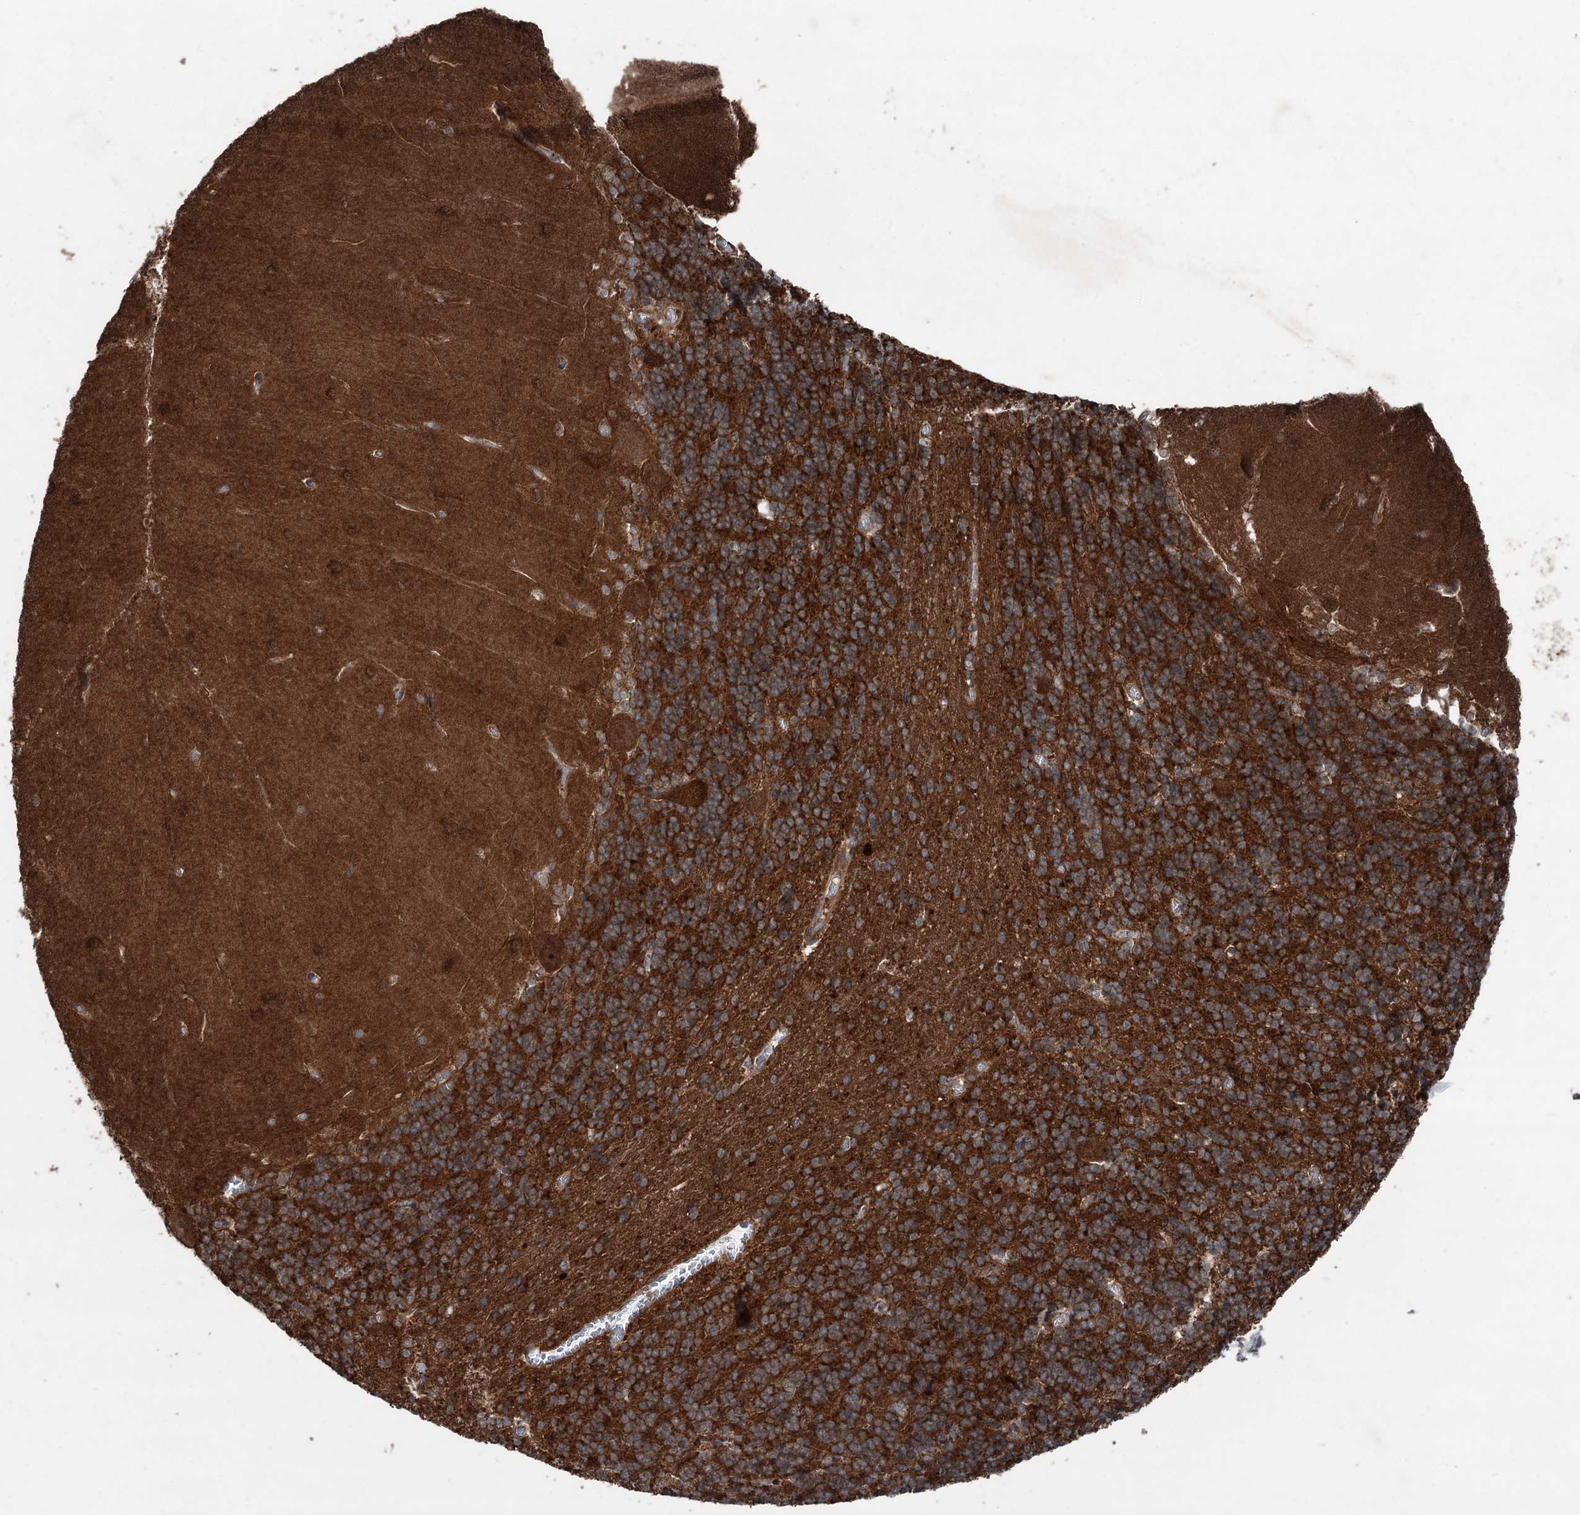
{"staining": {"intensity": "strong", "quantity": ">75%", "location": "cytoplasmic/membranous"}, "tissue": "cerebellum", "cell_type": "Cells in granular layer", "image_type": "normal", "snomed": [{"axis": "morphology", "description": "Normal tissue, NOS"}, {"axis": "topography", "description": "Cerebellum"}], "caption": "IHC histopathology image of normal cerebellum: human cerebellum stained using immunohistochemistry (IHC) exhibits high levels of strong protein expression localized specifically in the cytoplasmic/membranous of cells in granular layer, appearing as a cytoplasmic/membranous brown color.", "gene": "ALAS1", "patient": {"sex": "male", "age": 37}}